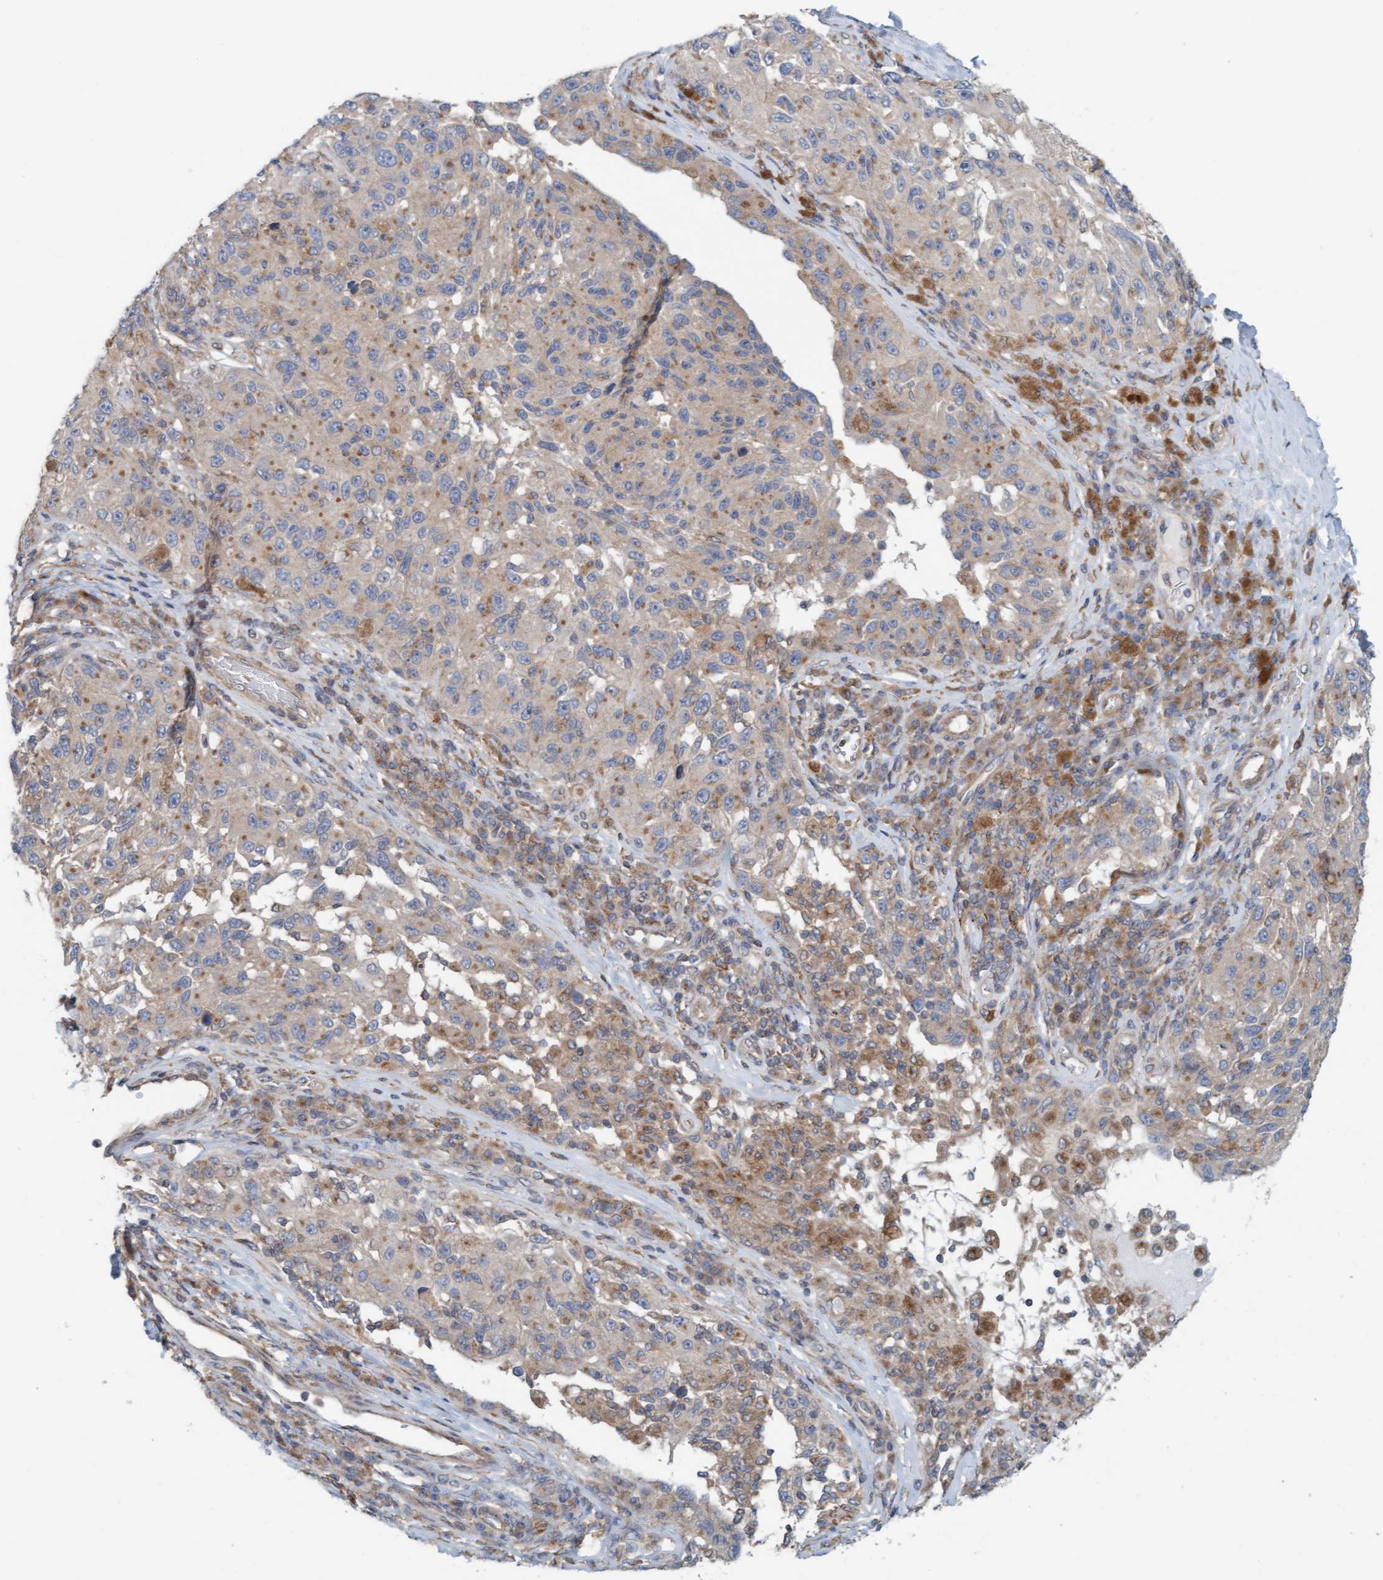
{"staining": {"intensity": "weak", "quantity": "<25%", "location": "cytoplasmic/membranous"}, "tissue": "melanoma", "cell_type": "Tumor cells", "image_type": "cancer", "snomed": [{"axis": "morphology", "description": "Malignant melanoma, NOS"}, {"axis": "topography", "description": "Skin"}], "caption": "Immunohistochemical staining of human malignant melanoma reveals no significant positivity in tumor cells. The staining was performed using DAB to visualize the protein expression in brown, while the nuclei were stained in blue with hematoxylin (Magnification: 20x).", "gene": "UBAP1", "patient": {"sex": "female", "age": 73}}